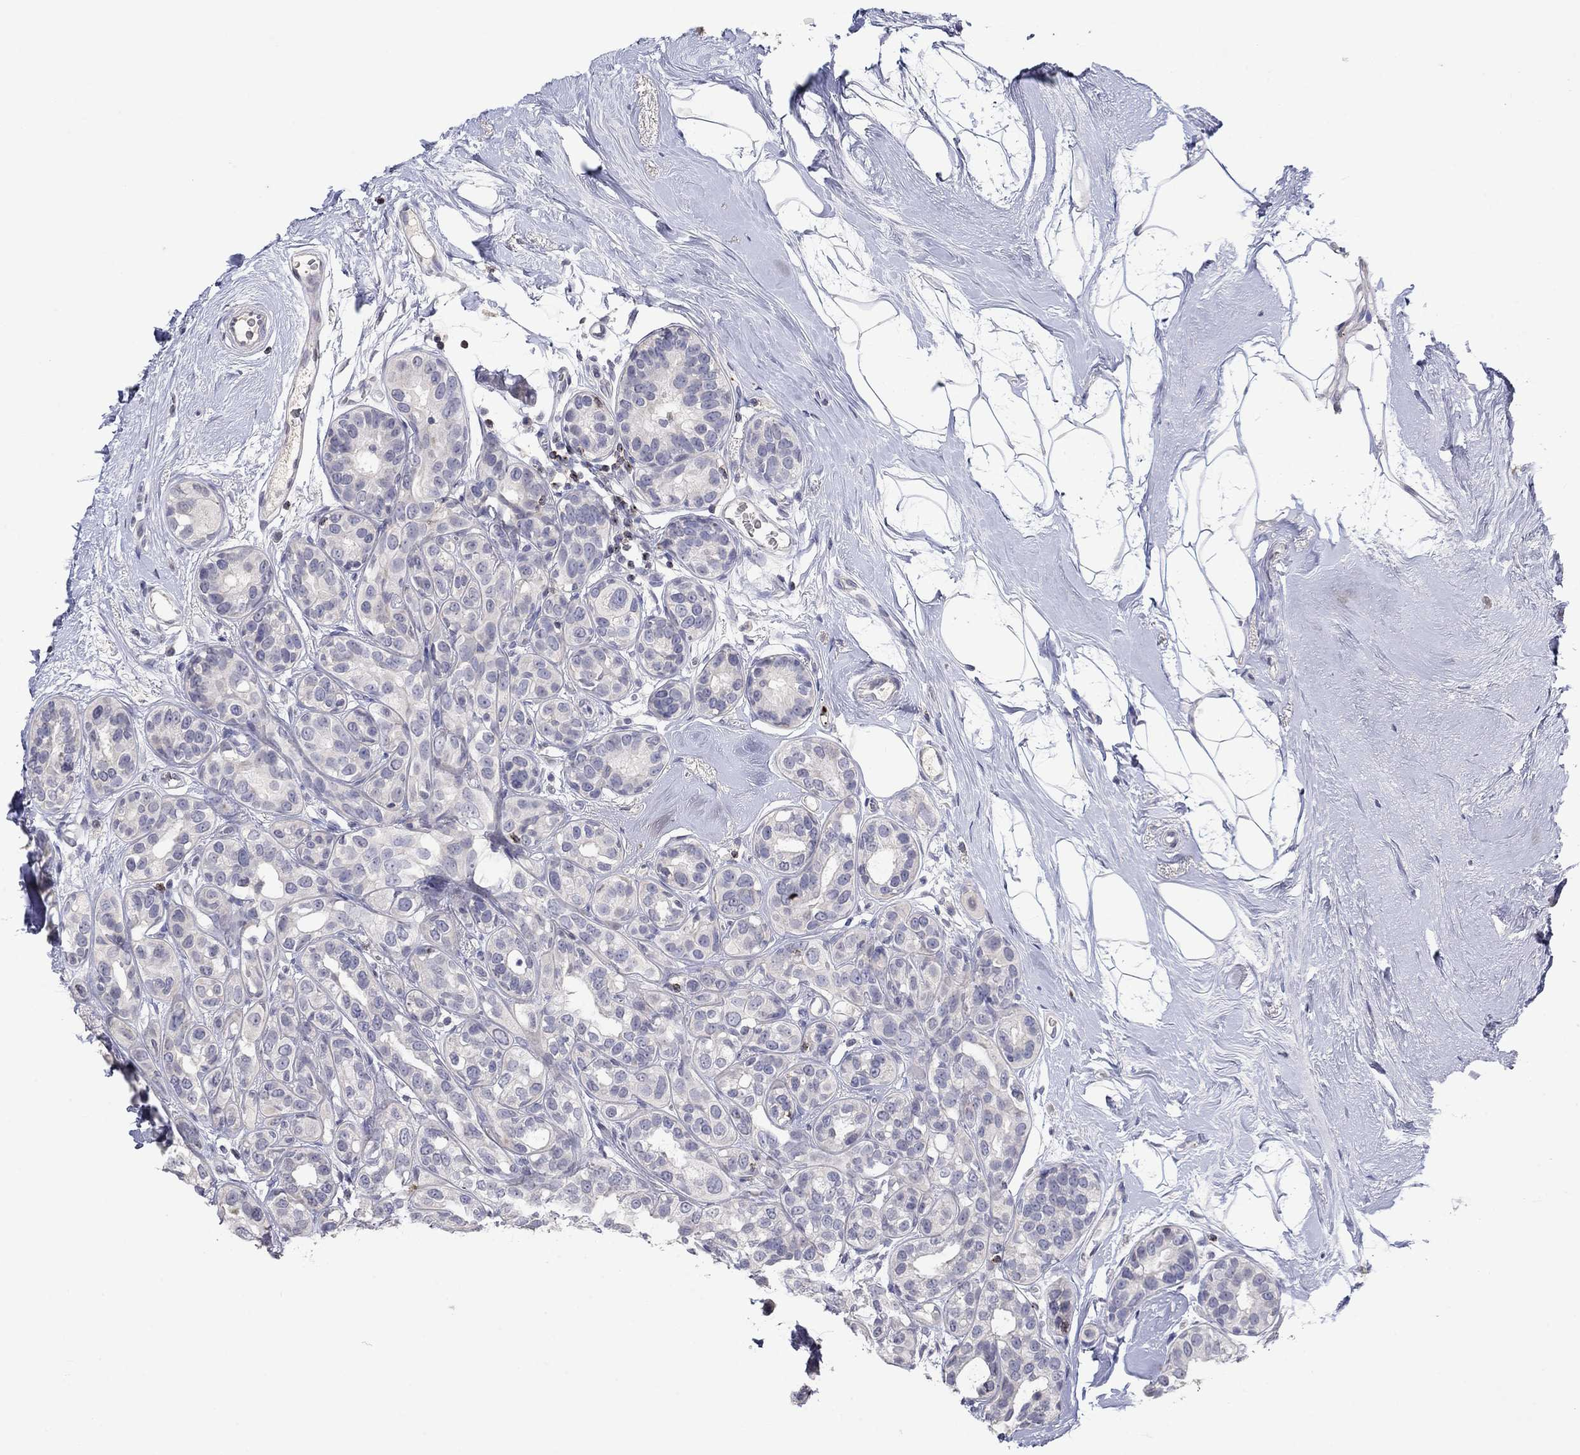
{"staining": {"intensity": "negative", "quantity": "none", "location": "none"}, "tissue": "breast cancer", "cell_type": "Tumor cells", "image_type": "cancer", "snomed": [{"axis": "morphology", "description": "Duct carcinoma"}, {"axis": "topography", "description": "Breast"}], "caption": "Tumor cells are negative for protein expression in human breast cancer (invasive ductal carcinoma).", "gene": "CCL5", "patient": {"sex": "female", "age": 55}}